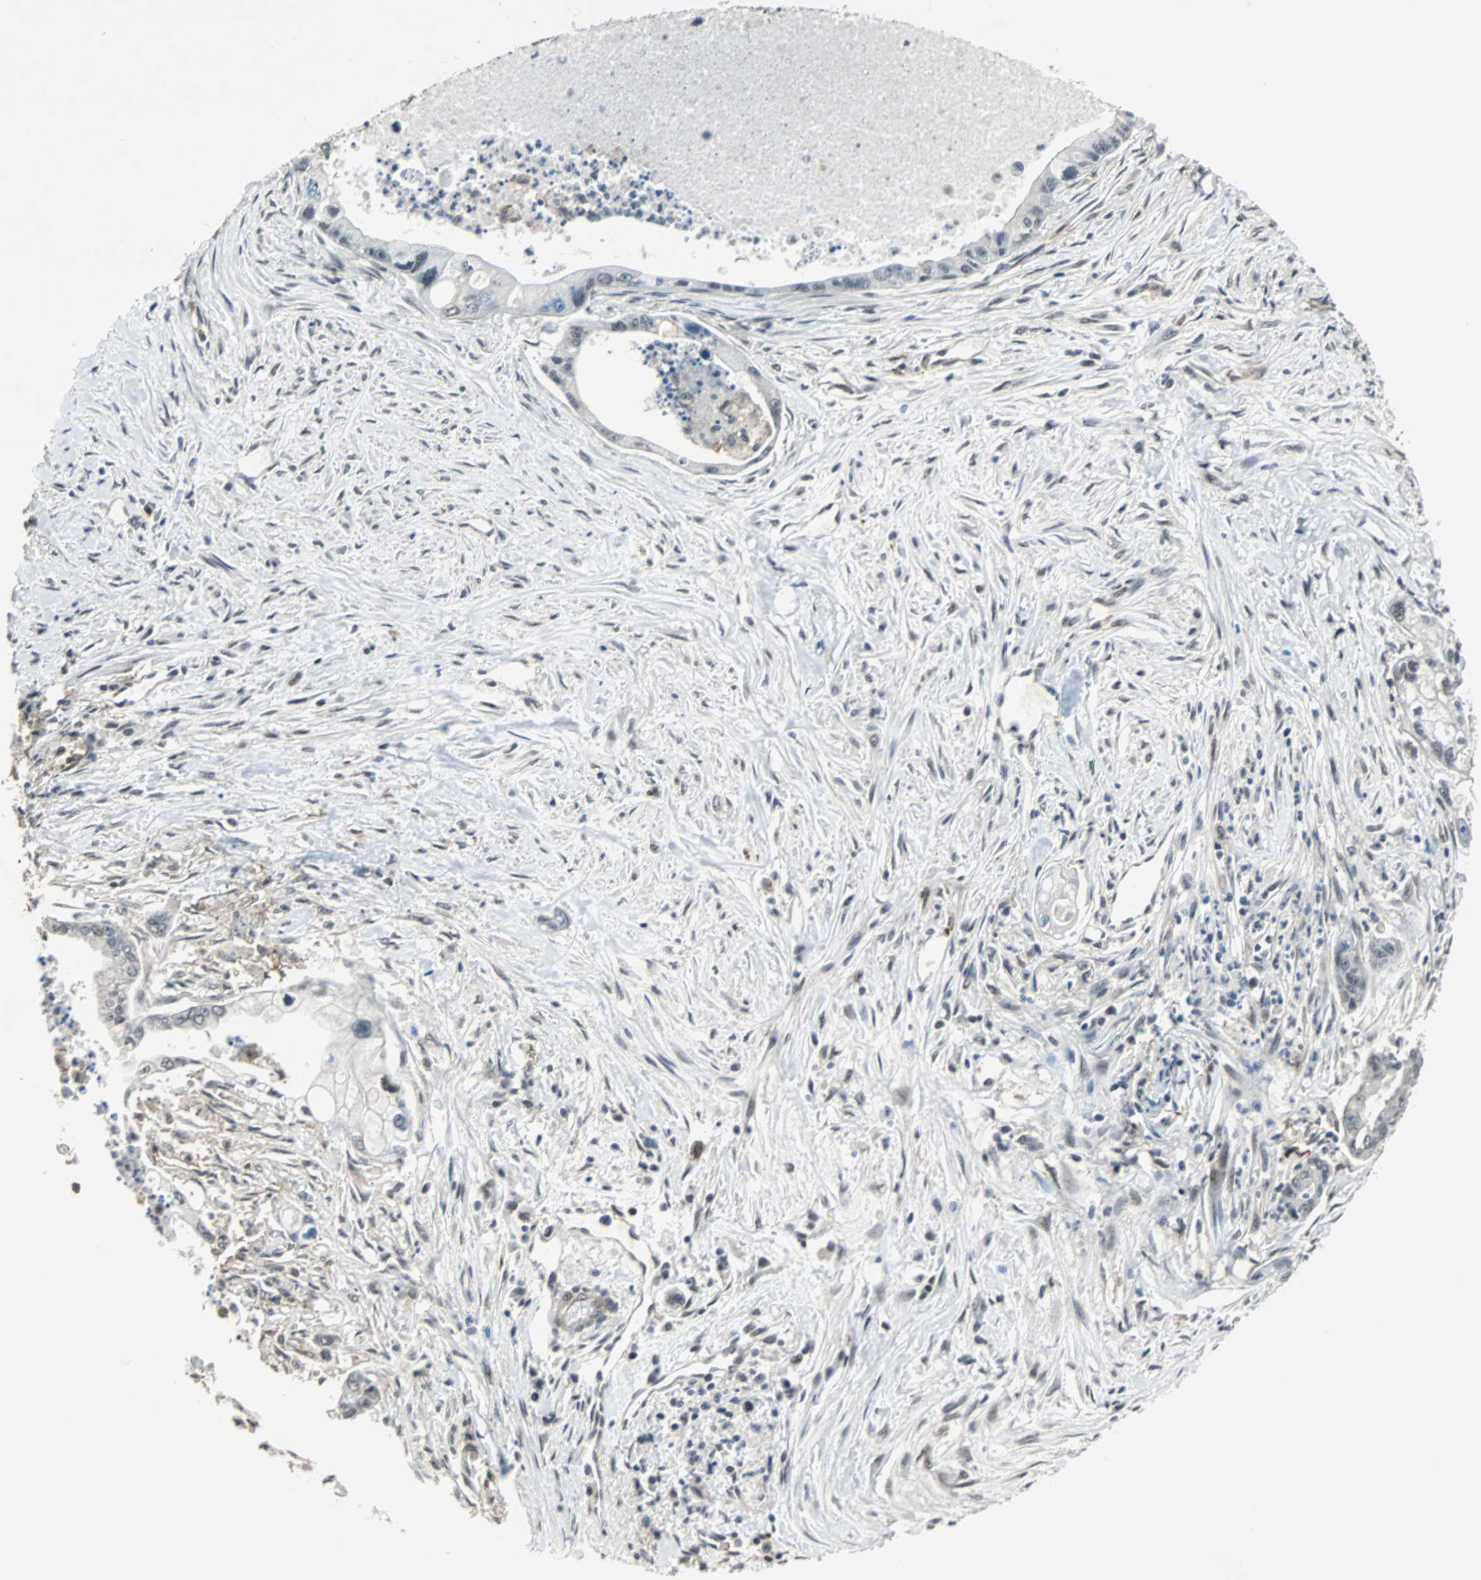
{"staining": {"intensity": "negative", "quantity": "none", "location": "none"}, "tissue": "pancreatic cancer", "cell_type": "Tumor cells", "image_type": "cancer", "snomed": [{"axis": "morphology", "description": "Adenocarcinoma, NOS"}, {"axis": "topography", "description": "Pancreas"}], "caption": "This is a histopathology image of IHC staining of pancreatic cancer (adenocarcinoma), which shows no staining in tumor cells.", "gene": "MKX", "patient": {"sex": "male", "age": 70}}